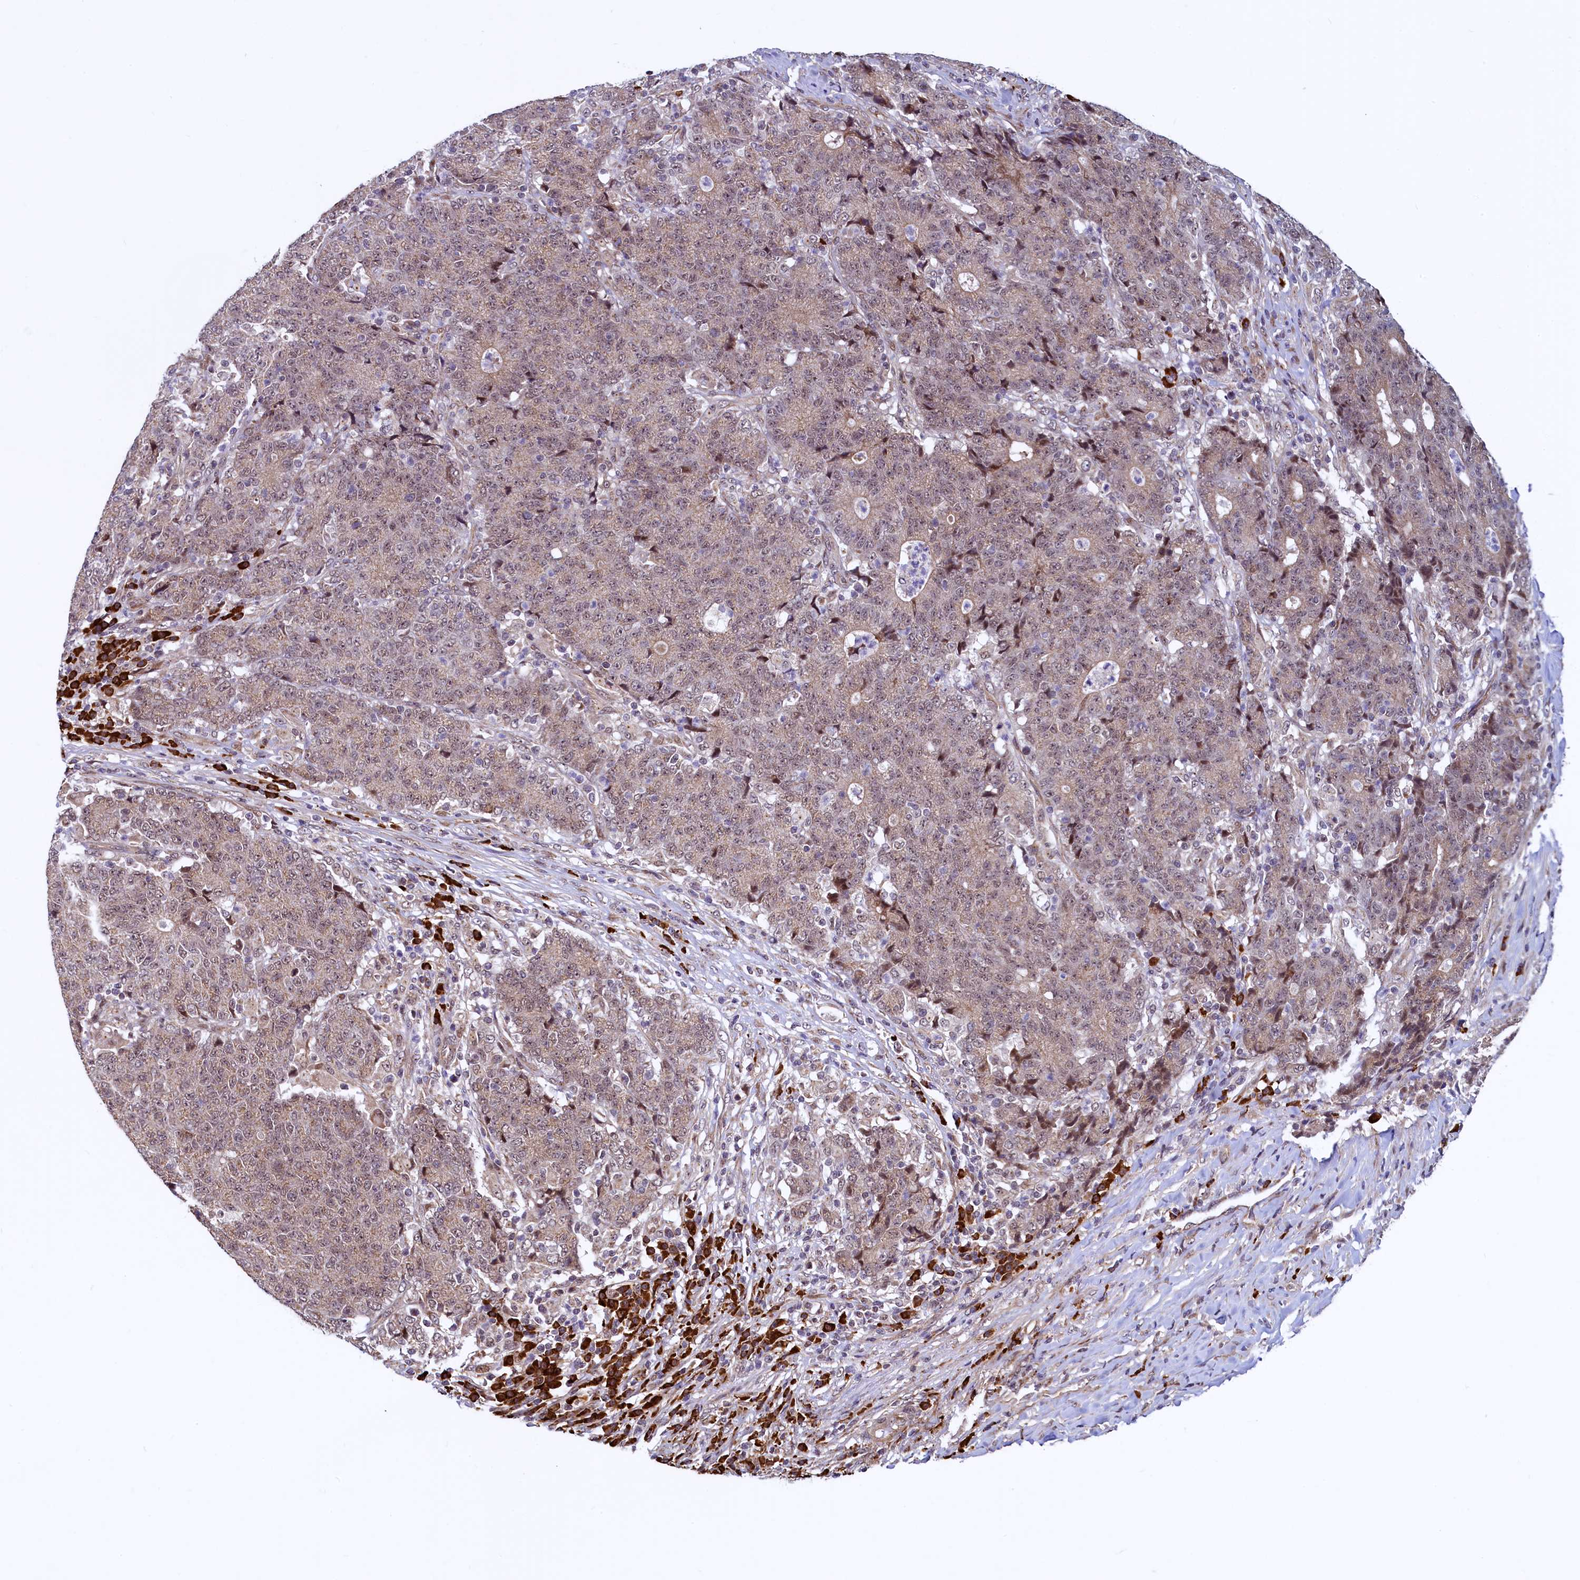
{"staining": {"intensity": "moderate", "quantity": "25%-75%", "location": "cytoplasmic/membranous,nuclear"}, "tissue": "colorectal cancer", "cell_type": "Tumor cells", "image_type": "cancer", "snomed": [{"axis": "morphology", "description": "Adenocarcinoma, NOS"}, {"axis": "topography", "description": "Colon"}], "caption": "Immunohistochemical staining of colorectal cancer exhibits medium levels of moderate cytoplasmic/membranous and nuclear protein expression in about 25%-75% of tumor cells.", "gene": "RBFA", "patient": {"sex": "female", "age": 75}}